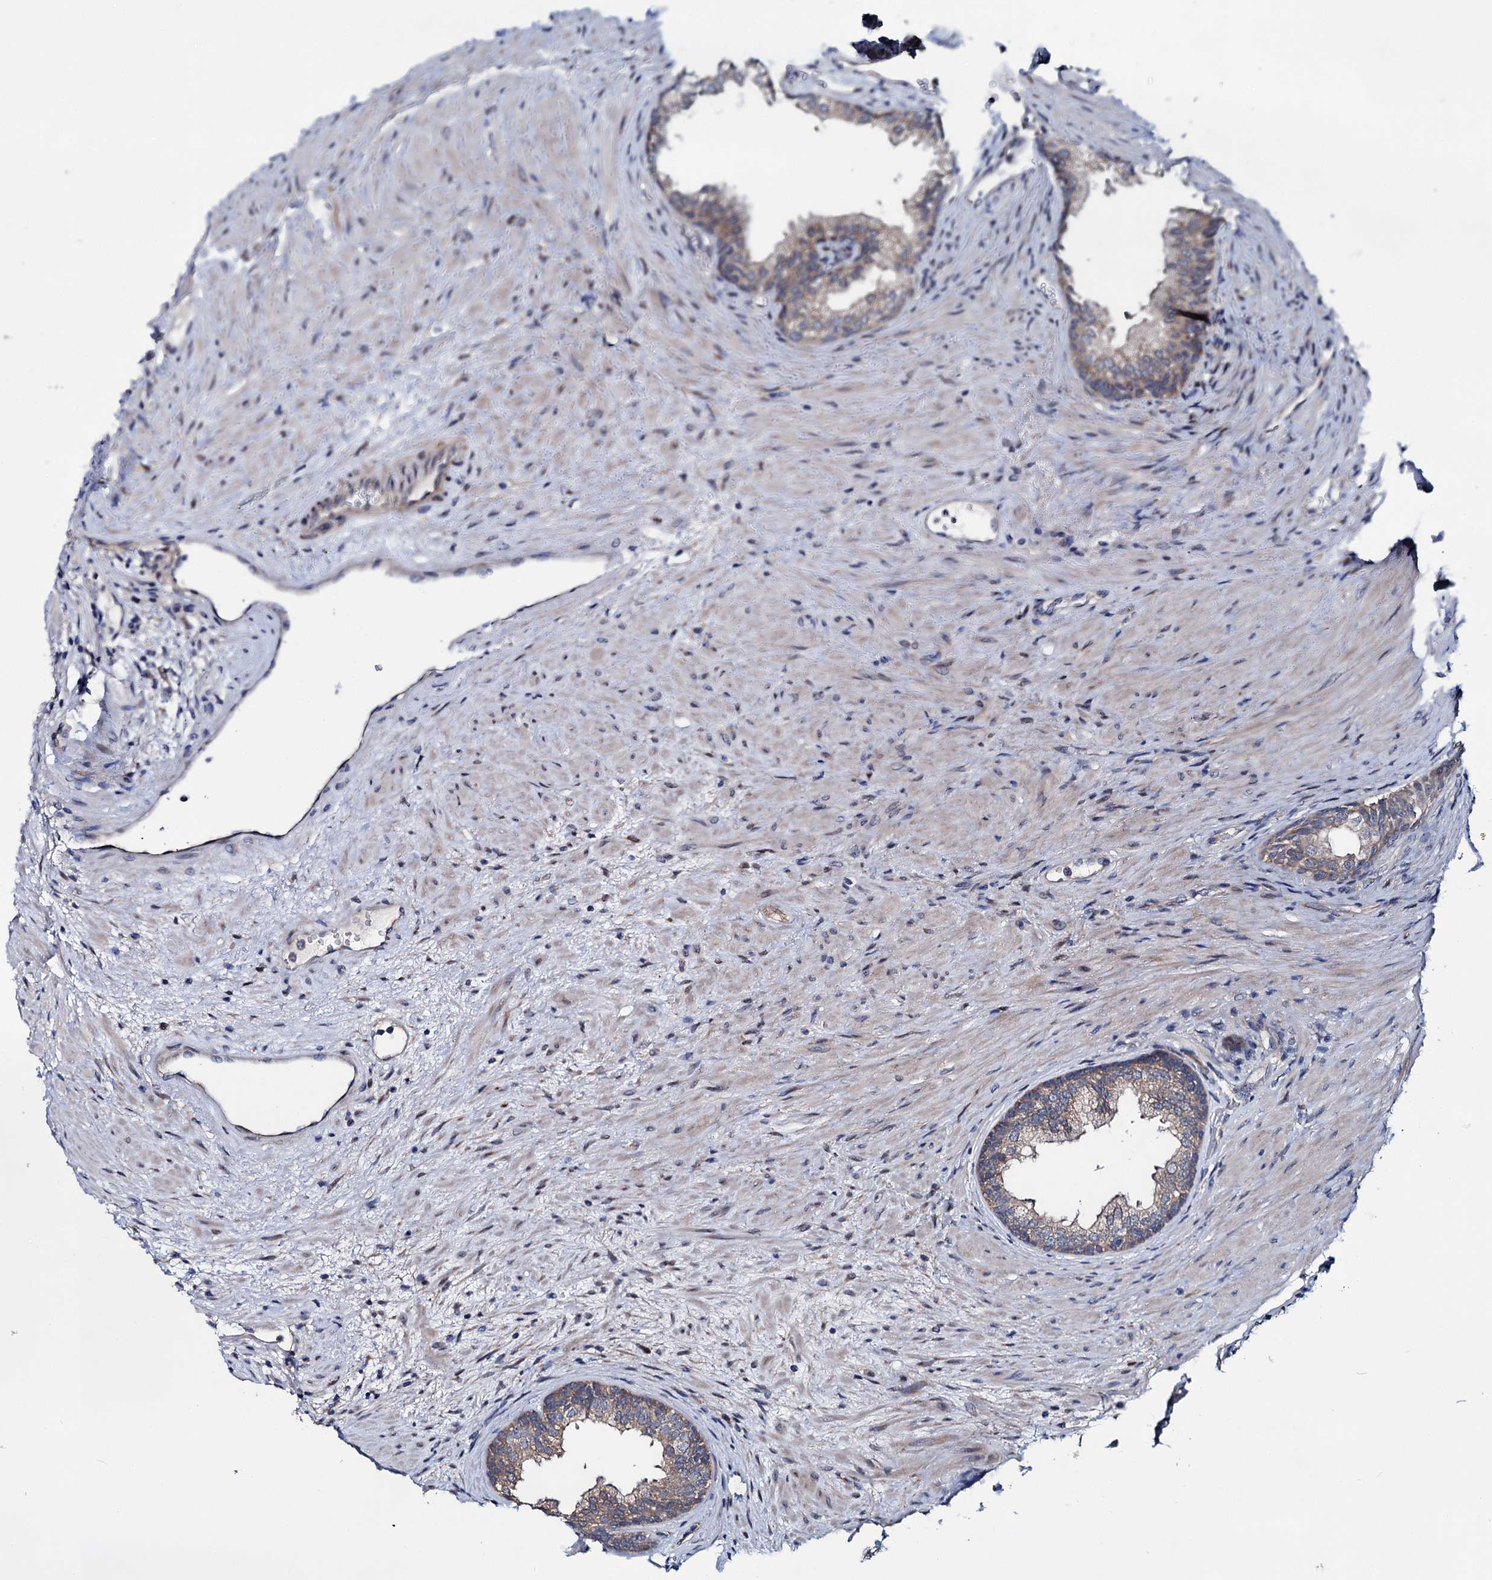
{"staining": {"intensity": "moderate", "quantity": "25%-75%", "location": "cytoplasmic/membranous"}, "tissue": "prostate", "cell_type": "Glandular cells", "image_type": "normal", "snomed": [{"axis": "morphology", "description": "Normal tissue, NOS"}, {"axis": "topography", "description": "Prostate"}], "caption": "Benign prostate reveals moderate cytoplasmic/membranous positivity in about 25%-75% of glandular cells, visualized by immunohistochemistry. The staining was performed using DAB (3,3'-diaminobenzidine) to visualize the protein expression in brown, while the nuclei were stained in blue with hematoxylin (Magnification: 20x).", "gene": "EYA4", "patient": {"sex": "male", "age": 76}}